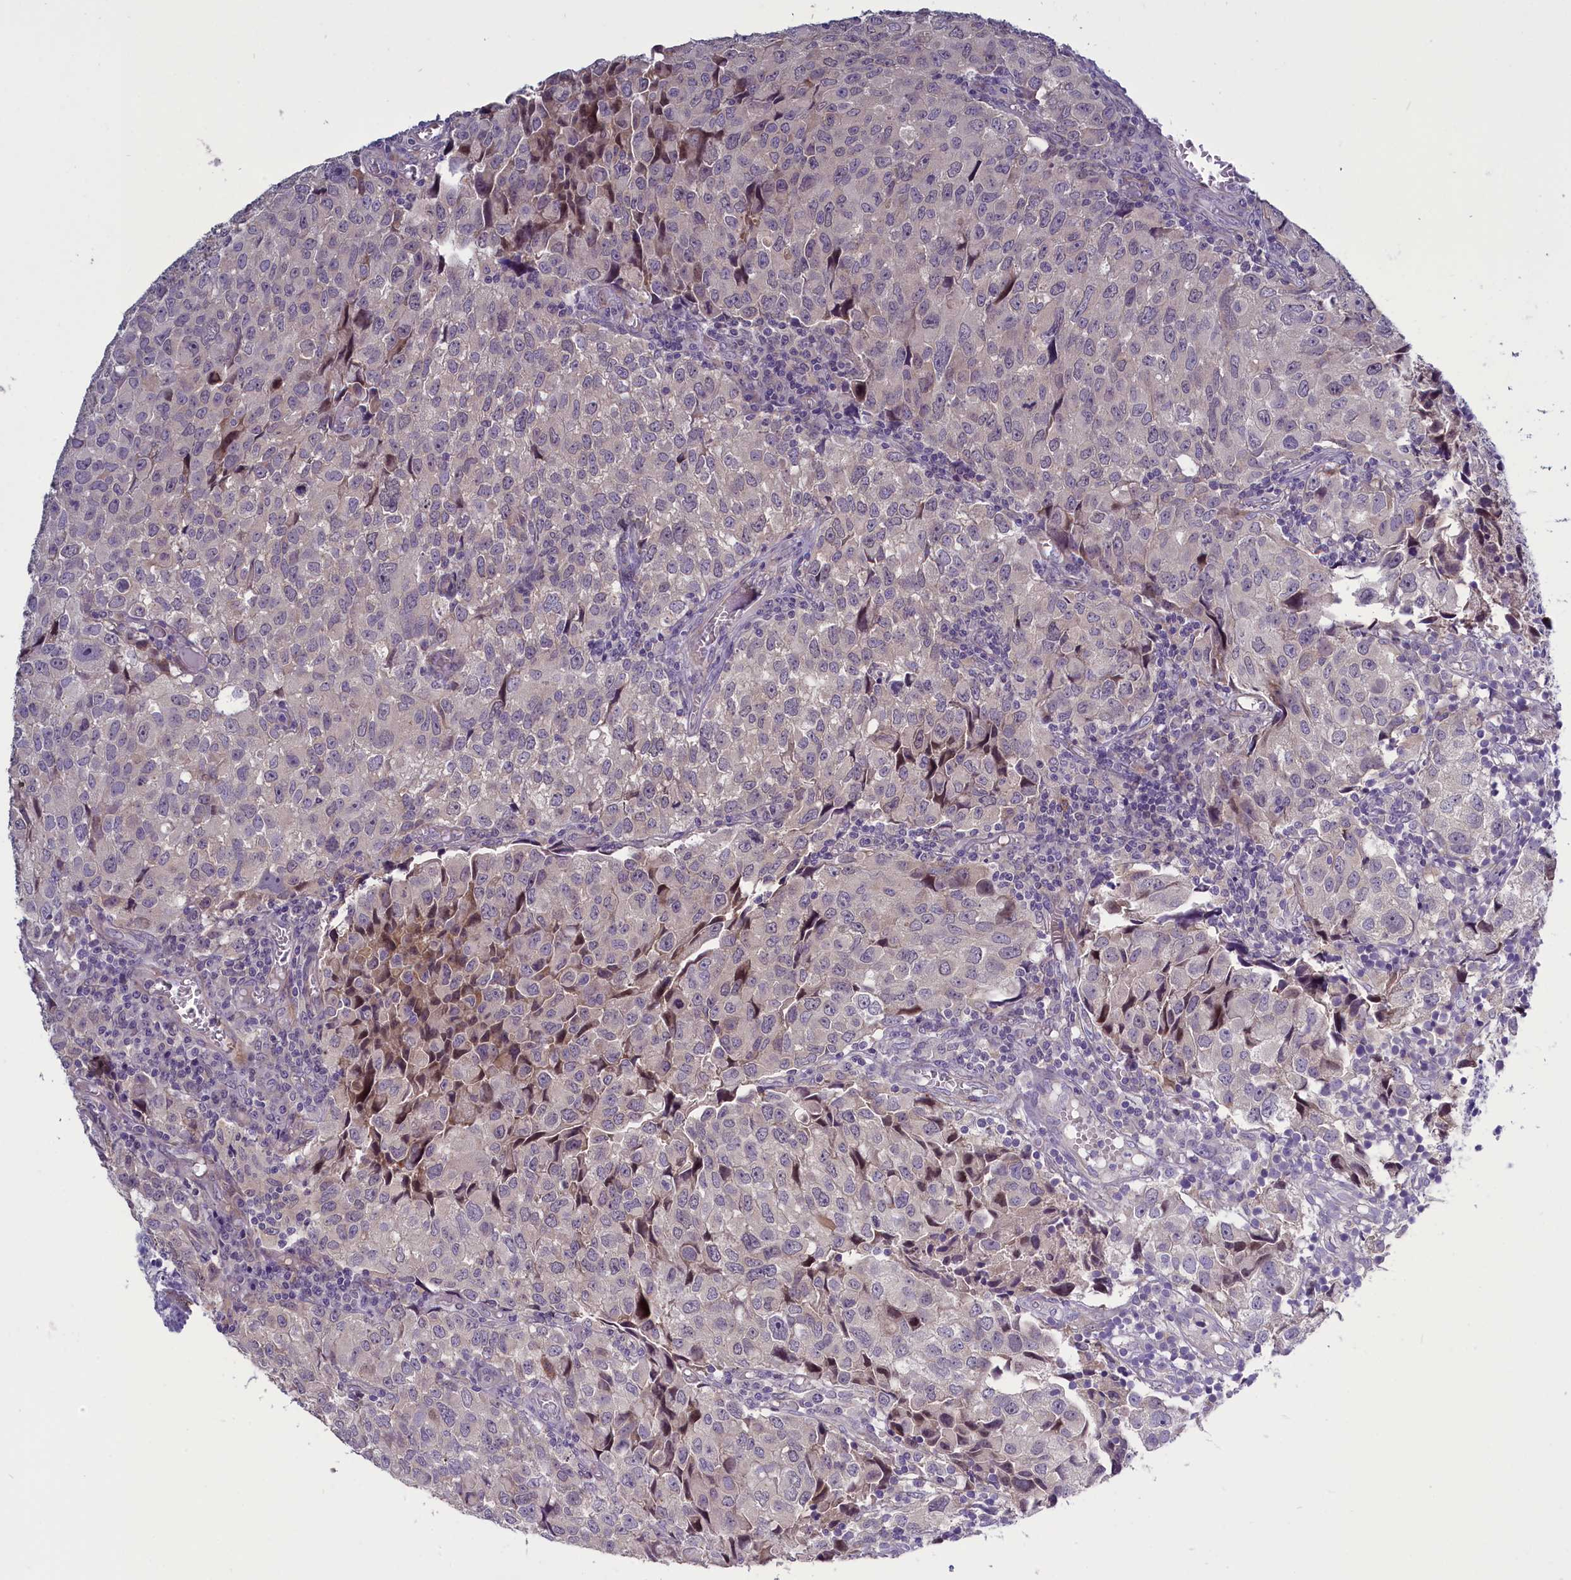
{"staining": {"intensity": "negative", "quantity": "none", "location": "none"}, "tissue": "urothelial cancer", "cell_type": "Tumor cells", "image_type": "cancer", "snomed": [{"axis": "morphology", "description": "Urothelial carcinoma, High grade"}, {"axis": "topography", "description": "Urinary bladder"}], "caption": "Tumor cells show no significant protein expression in high-grade urothelial carcinoma.", "gene": "ENPP6", "patient": {"sex": "female", "age": 75}}